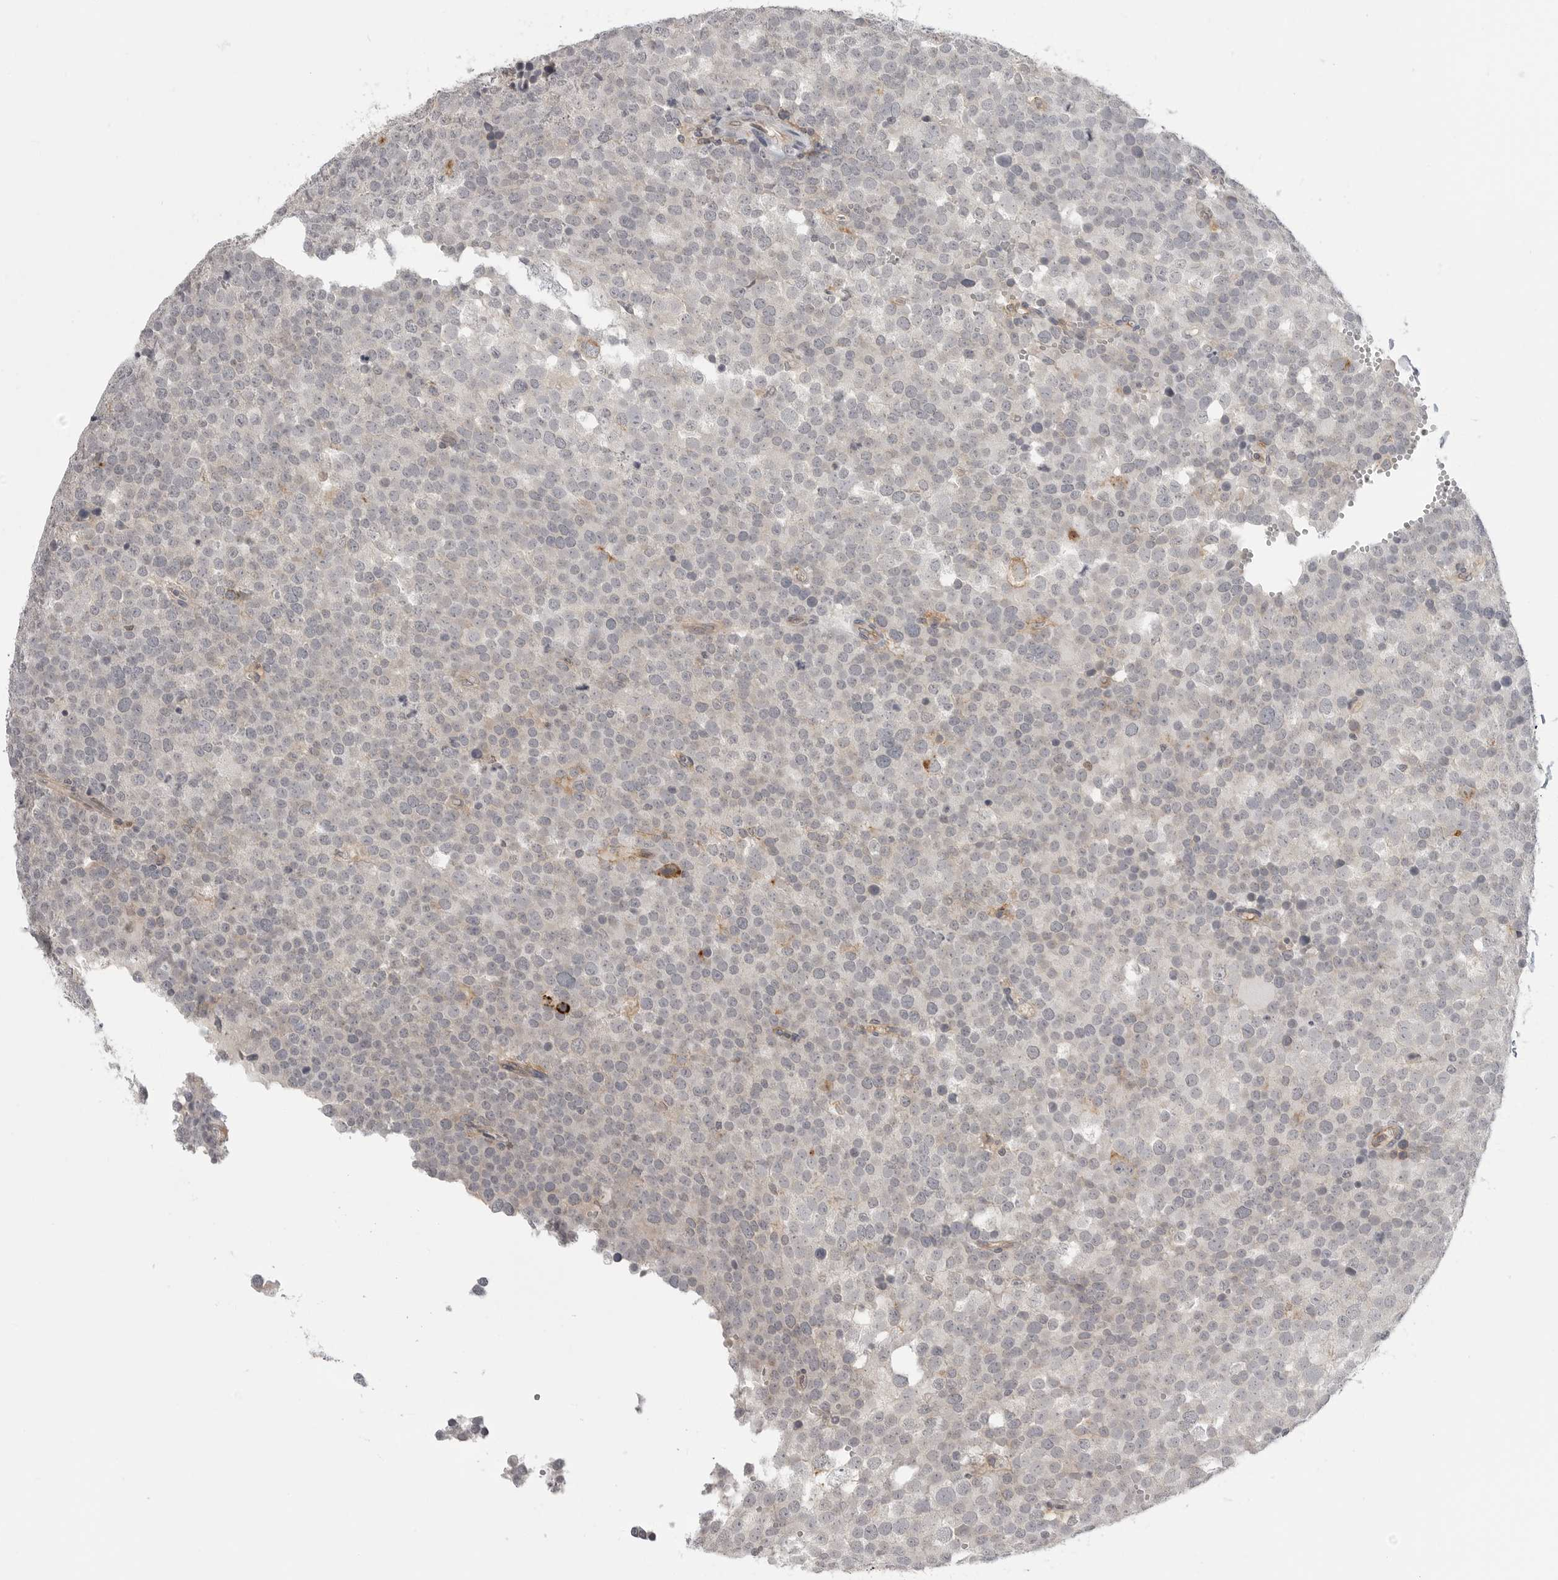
{"staining": {"intensity": "negative", "quantity": "none", "location": "none"}, "tissue": "testis cancer", "cell_type": "Tumor cells", "image_type": "cancer", "snomed": [{"axis": "morphology", "description": "Seminoma, NOS"}, {"axis": "topography", "description": "Testis"}], "caption": "A micrograph of testis cancer stained for a protein shows no brown staining in tumor cells.", "gene": "IFNGR1", "patient": {"sex": "male", "age": 71}}